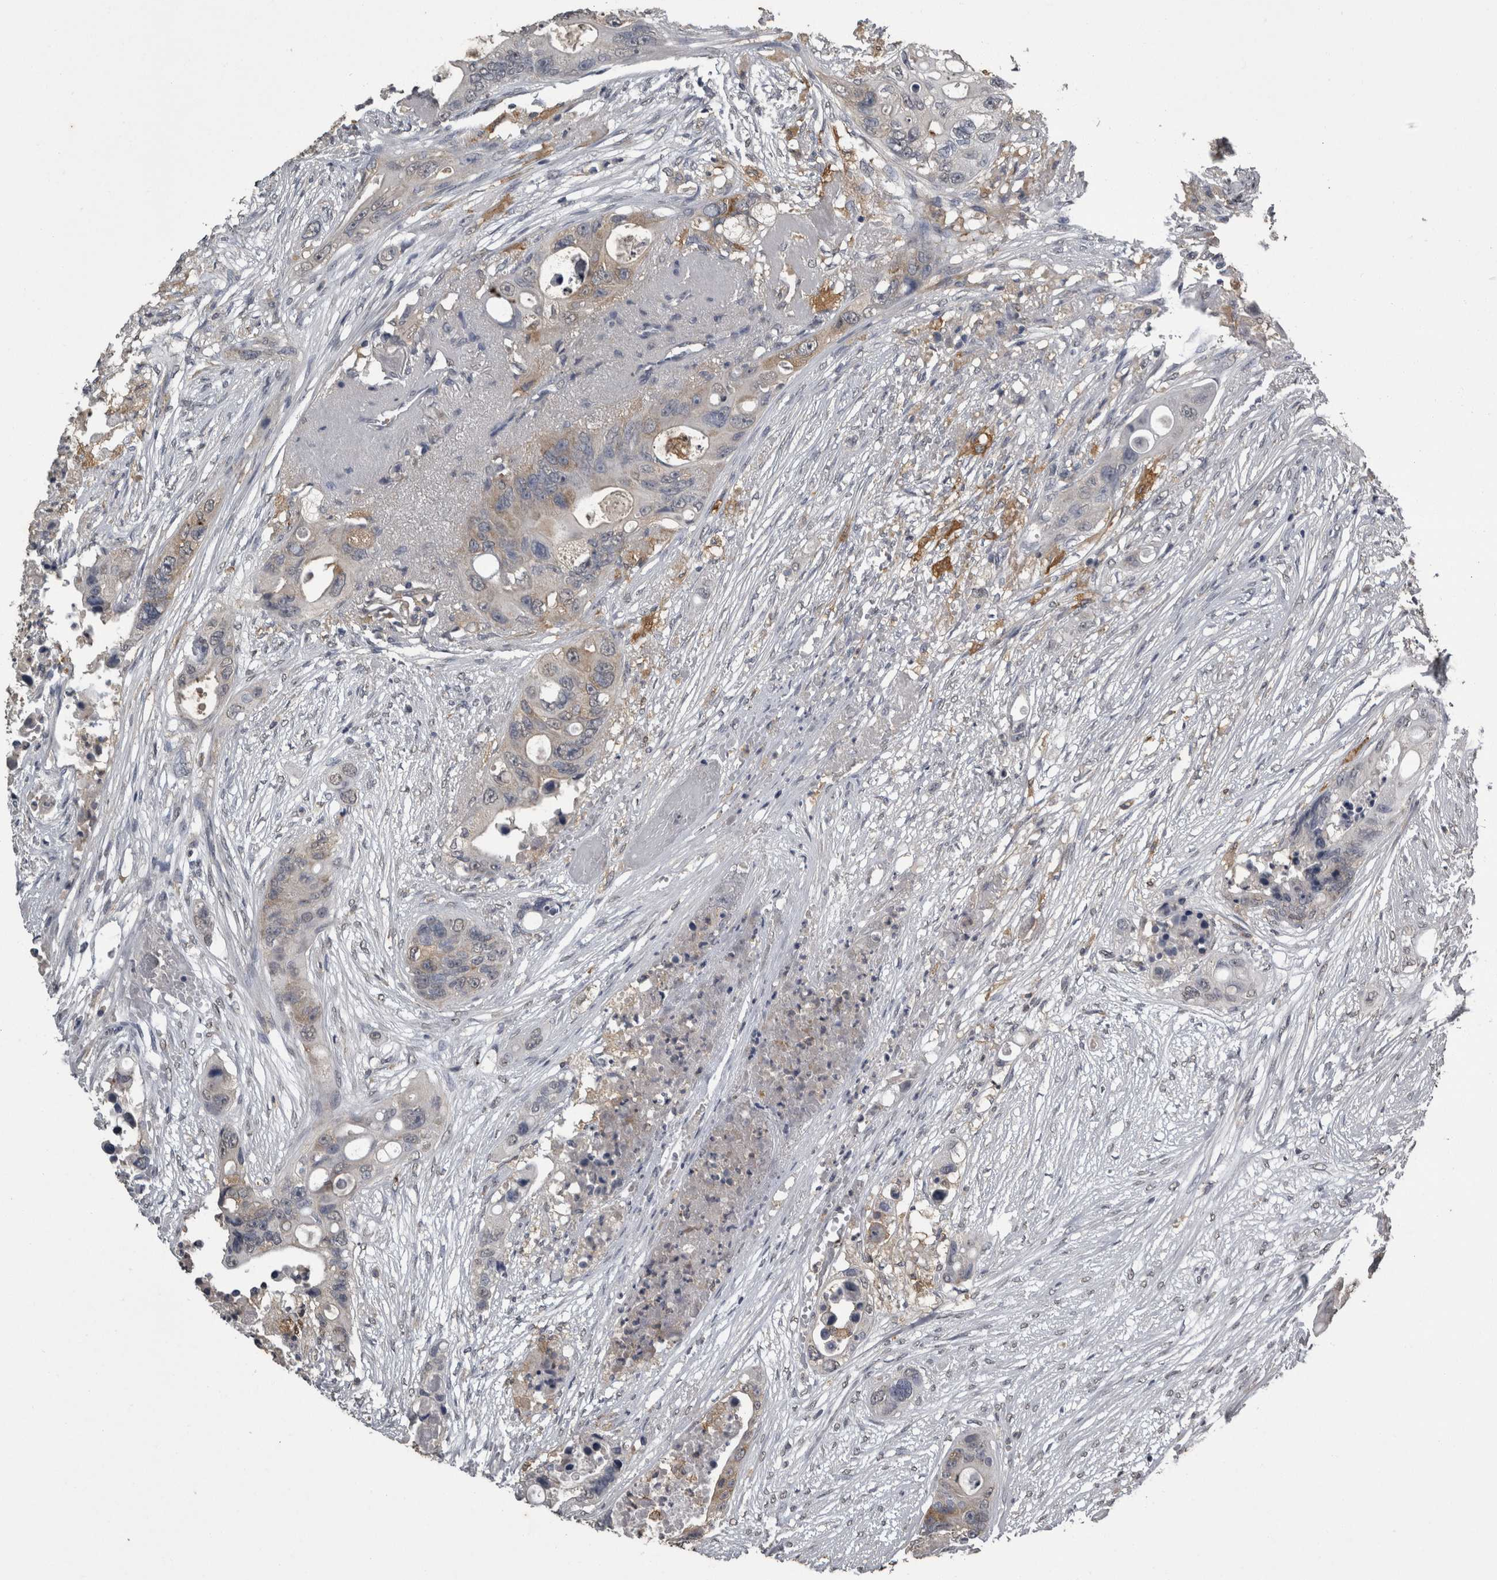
{"staining": {"intensity": "weak", "quantity": "<25%", "location": "cytoplasmic/membranous"}, "tissue": "colorectal cancer", "cell_type": "Tumor cells", "image_type": "cancer", "snomed": [{"axis": "morphology", "description": "Adenocarcinoma, NOS"}, {"axis": "topography", "description": "Colon"}], "caption": "Colorectal adenocarcinoma was stained to show a protein in brown. There is no significant staining in tumor cells.", "gene": "PIK3AP1", "patient": {"sex": "female", "age": 57}}